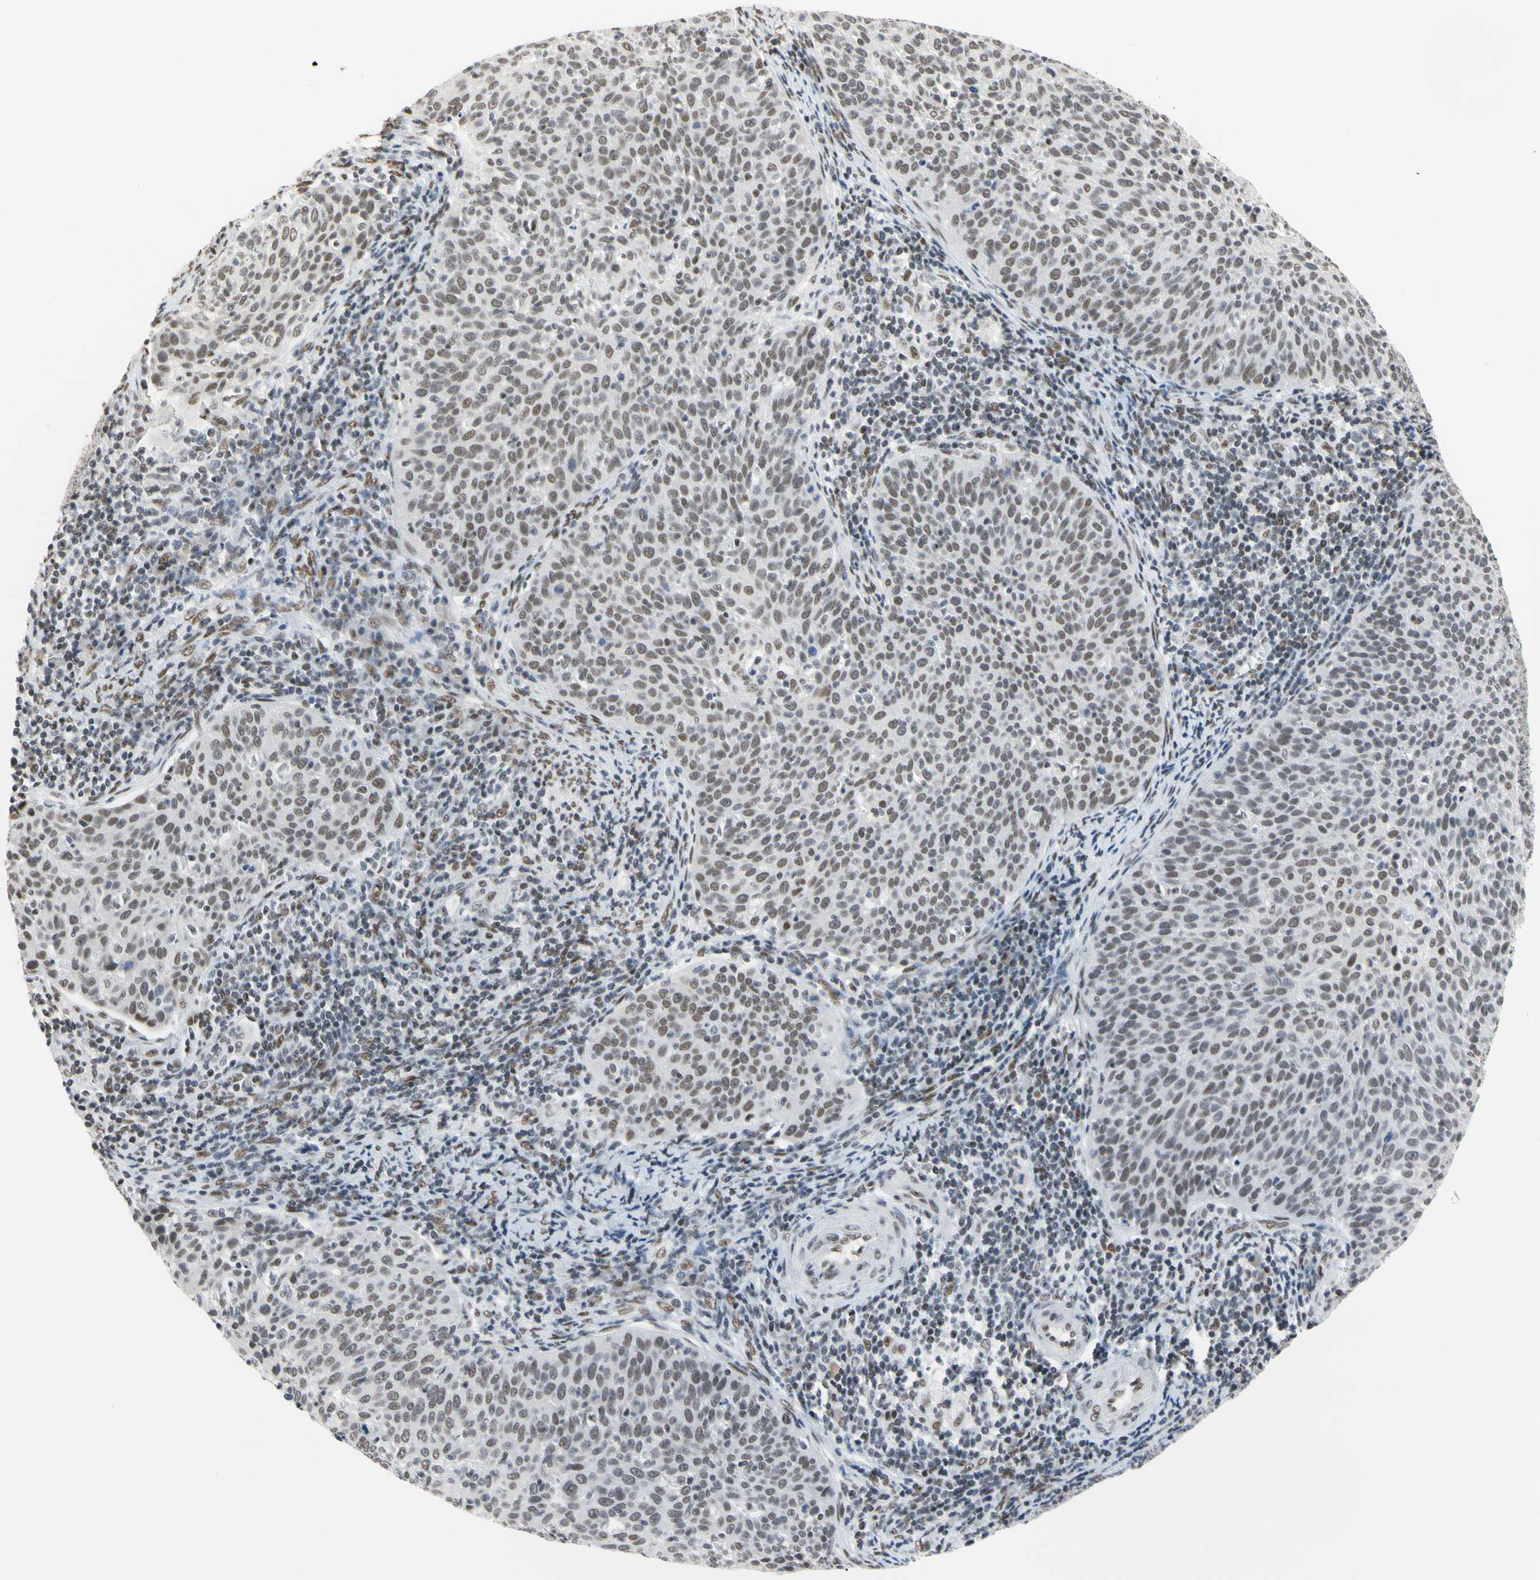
{"staining": {"intensity": "weak", "quantity": ">75%", "location": "nuclear"}, "tissue": "cervical cancer", "cell_type": "Tumor cells", "image_type": "cancer", "snomed": [{"axis": "morphology", "description": "Squamous cell carcinoma, NOS"}, {"axis": "topography", "description": "Cervix"}], "caption": "An immunohistochemistry (IHC) photomicrograph of neoplastic tissue is shown. Protein staining in brown labels weak nuclear positivity in squamous cell carcinoma (cervical) within tumor cells.", "gene": "FAM98B", "patient": {"sex": "female", "age": 38}}